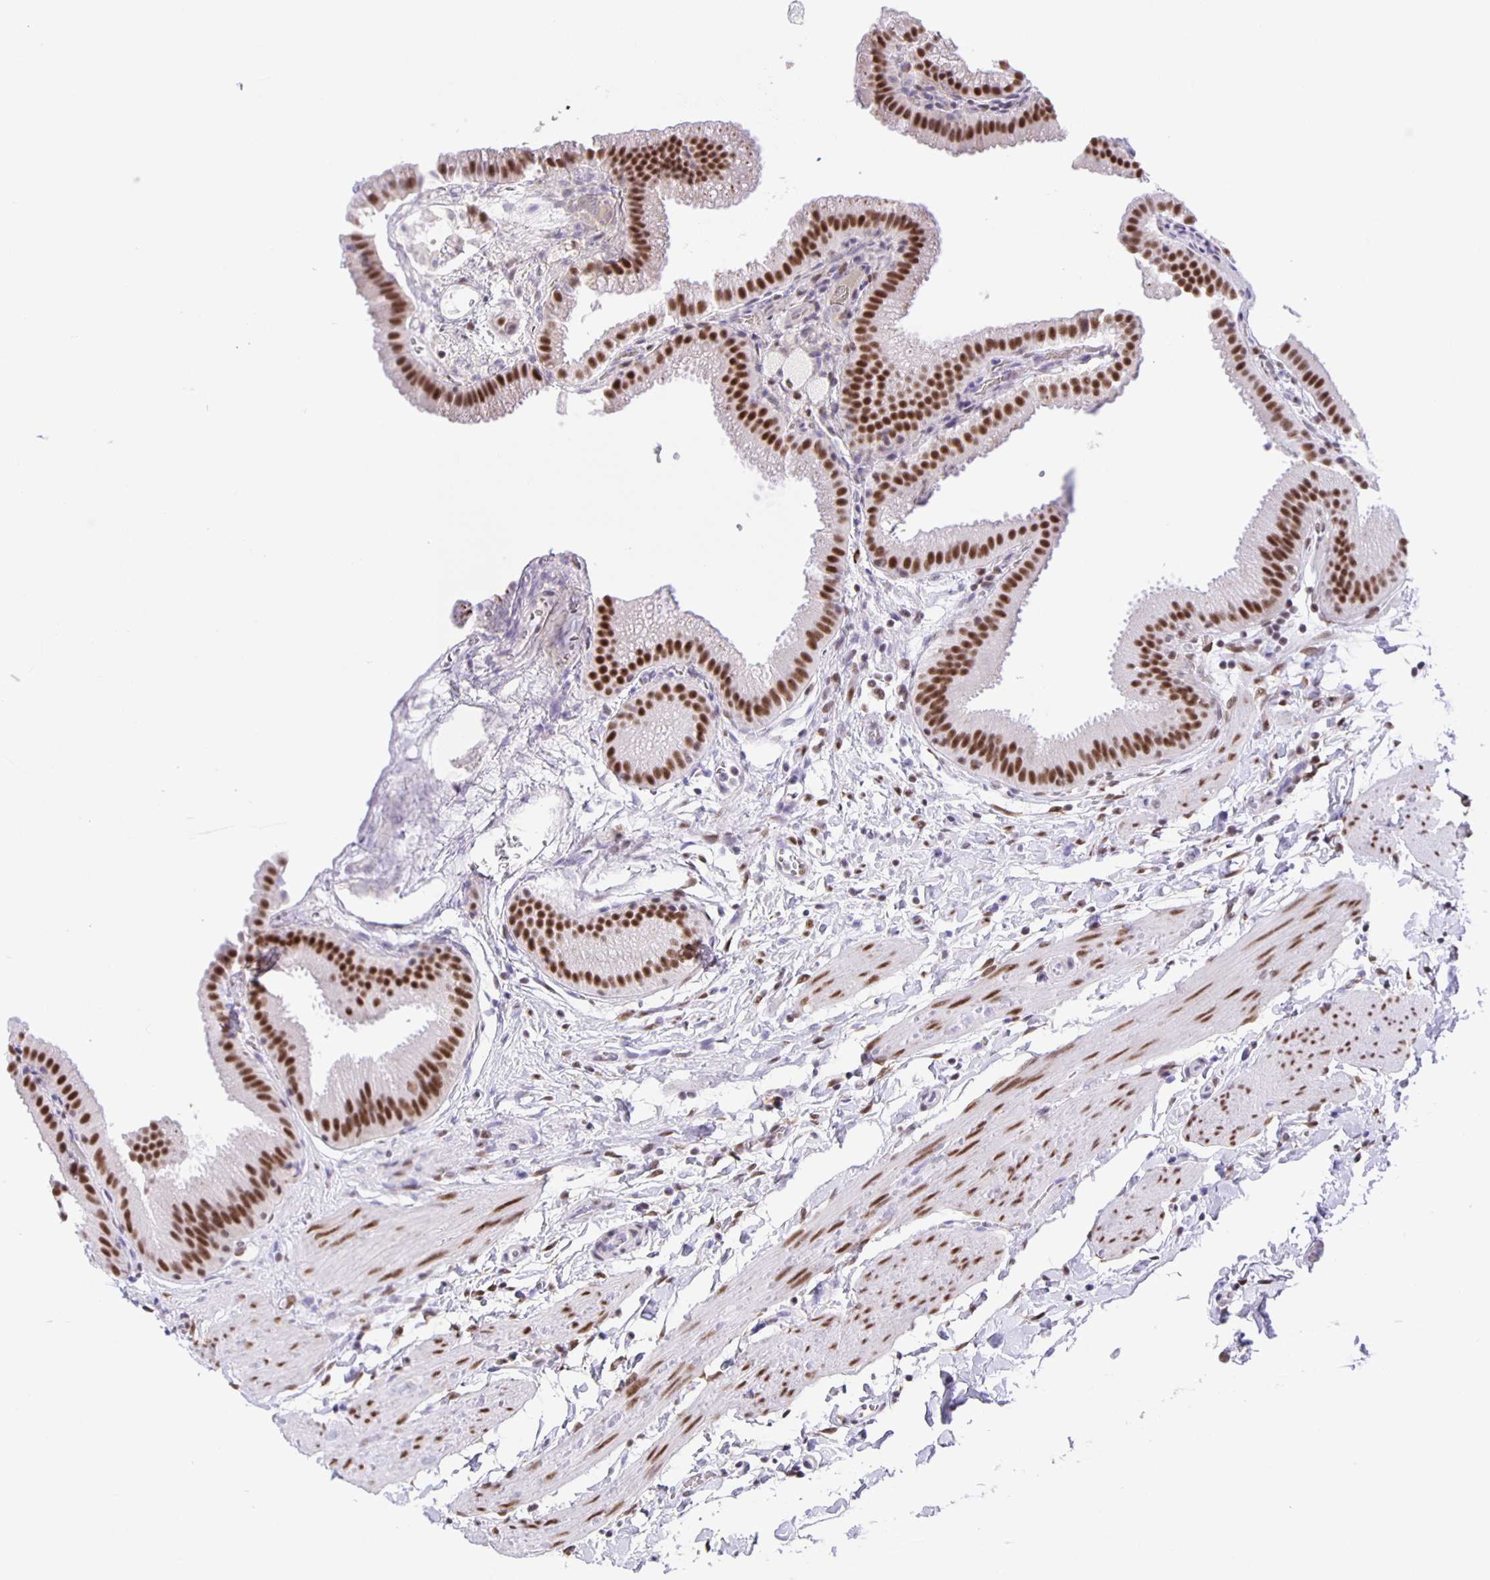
{"staining": {"intensity": "strong", "quantity": ">75%", "location": "nuclear"}, "tissue": "gallbladder", "cell_type": "Glandular cells", "image_type": "normal", "snomed": [{"axis": "morphology", "description": "Normal tissue, NOS"}, {"axis": "topography", "description": "Gallbladder"}], "caption": "A high amount of strong nuclear positivity is appreciated in approximately >75% of glandular cells in unremarkable gallbladder.", "gene": "ZRANB2", "patient": {"sex": "female", "age": 63}}